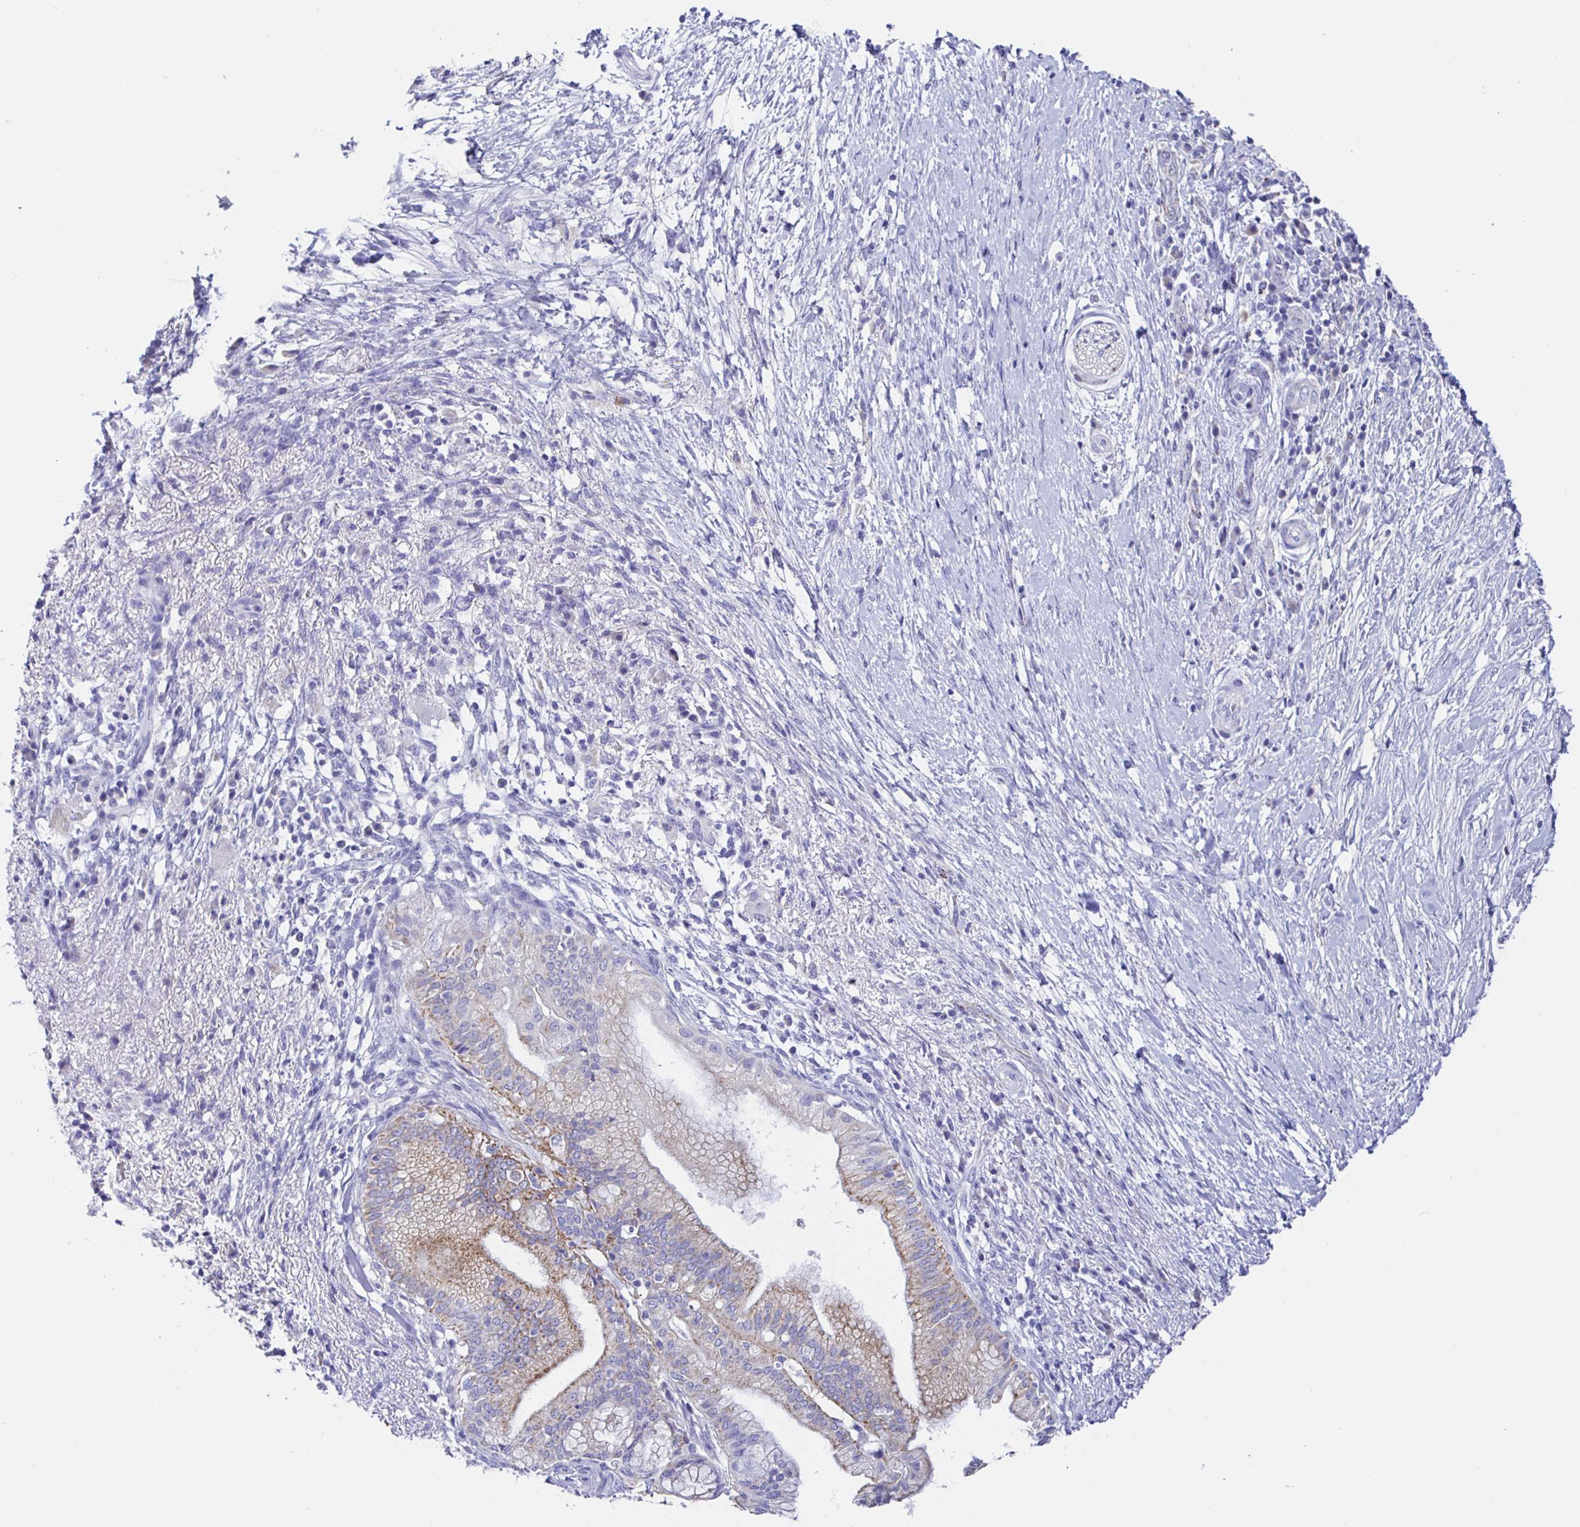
{"staining": {"intensity": "strong", "quantity": "<25%", "location": "cytoplasmic/membranous"}, "tissue": "pancreatic cancer", "cell_type": "Tumor cells", "image_type": "cancer", "snomed": [{"axis": "morphology", "description": "Adenocarcinoma, NOS"}, {"axis": "topography", "description": "Pancreas"}], "caption": "Pancreatic cancer stained with a protein marker exhibits strong staining in tumor cells.", "gene": "MAOA", "patient": {"sex": "female", "age": 72}}